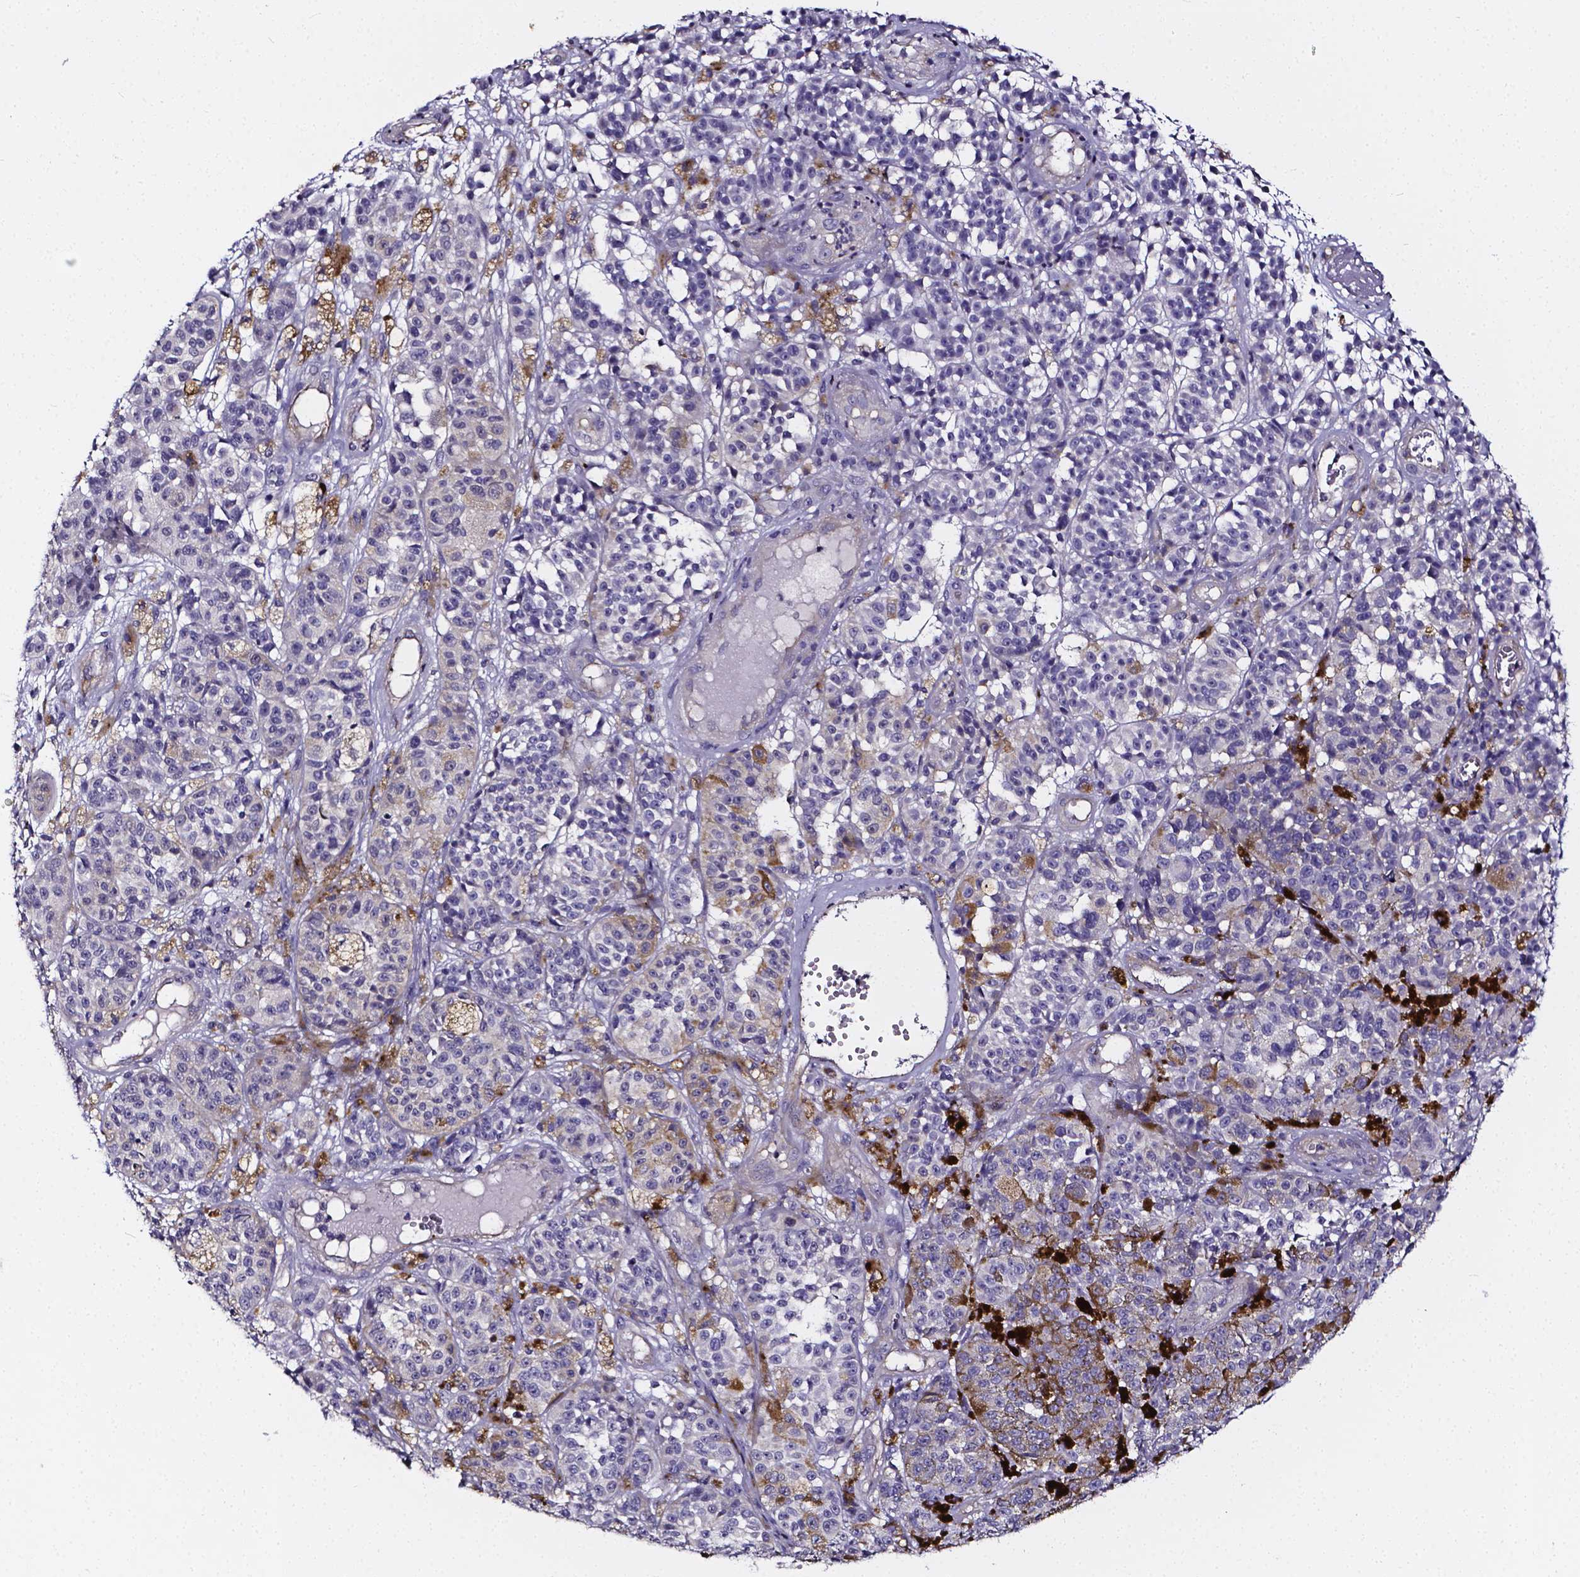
{"staining": {"intensity": "negative", "quantity": "none", "location": "none"}, "tissue": "melanoma", "cell_type": "Tumor cells", "image_type": "cancer", "snomed": [{"axis": "morphology", "description": "Malignant melanoma, NOS"}, {"axis": "topography", "description": "Skin"}], "caption": "IHC photomicrograph of melanoma stained for a protein (brown), which shows no positivity in tumor cells.", "gene": "CACNG8", "patient": {"sex": "female", "age": 58}}